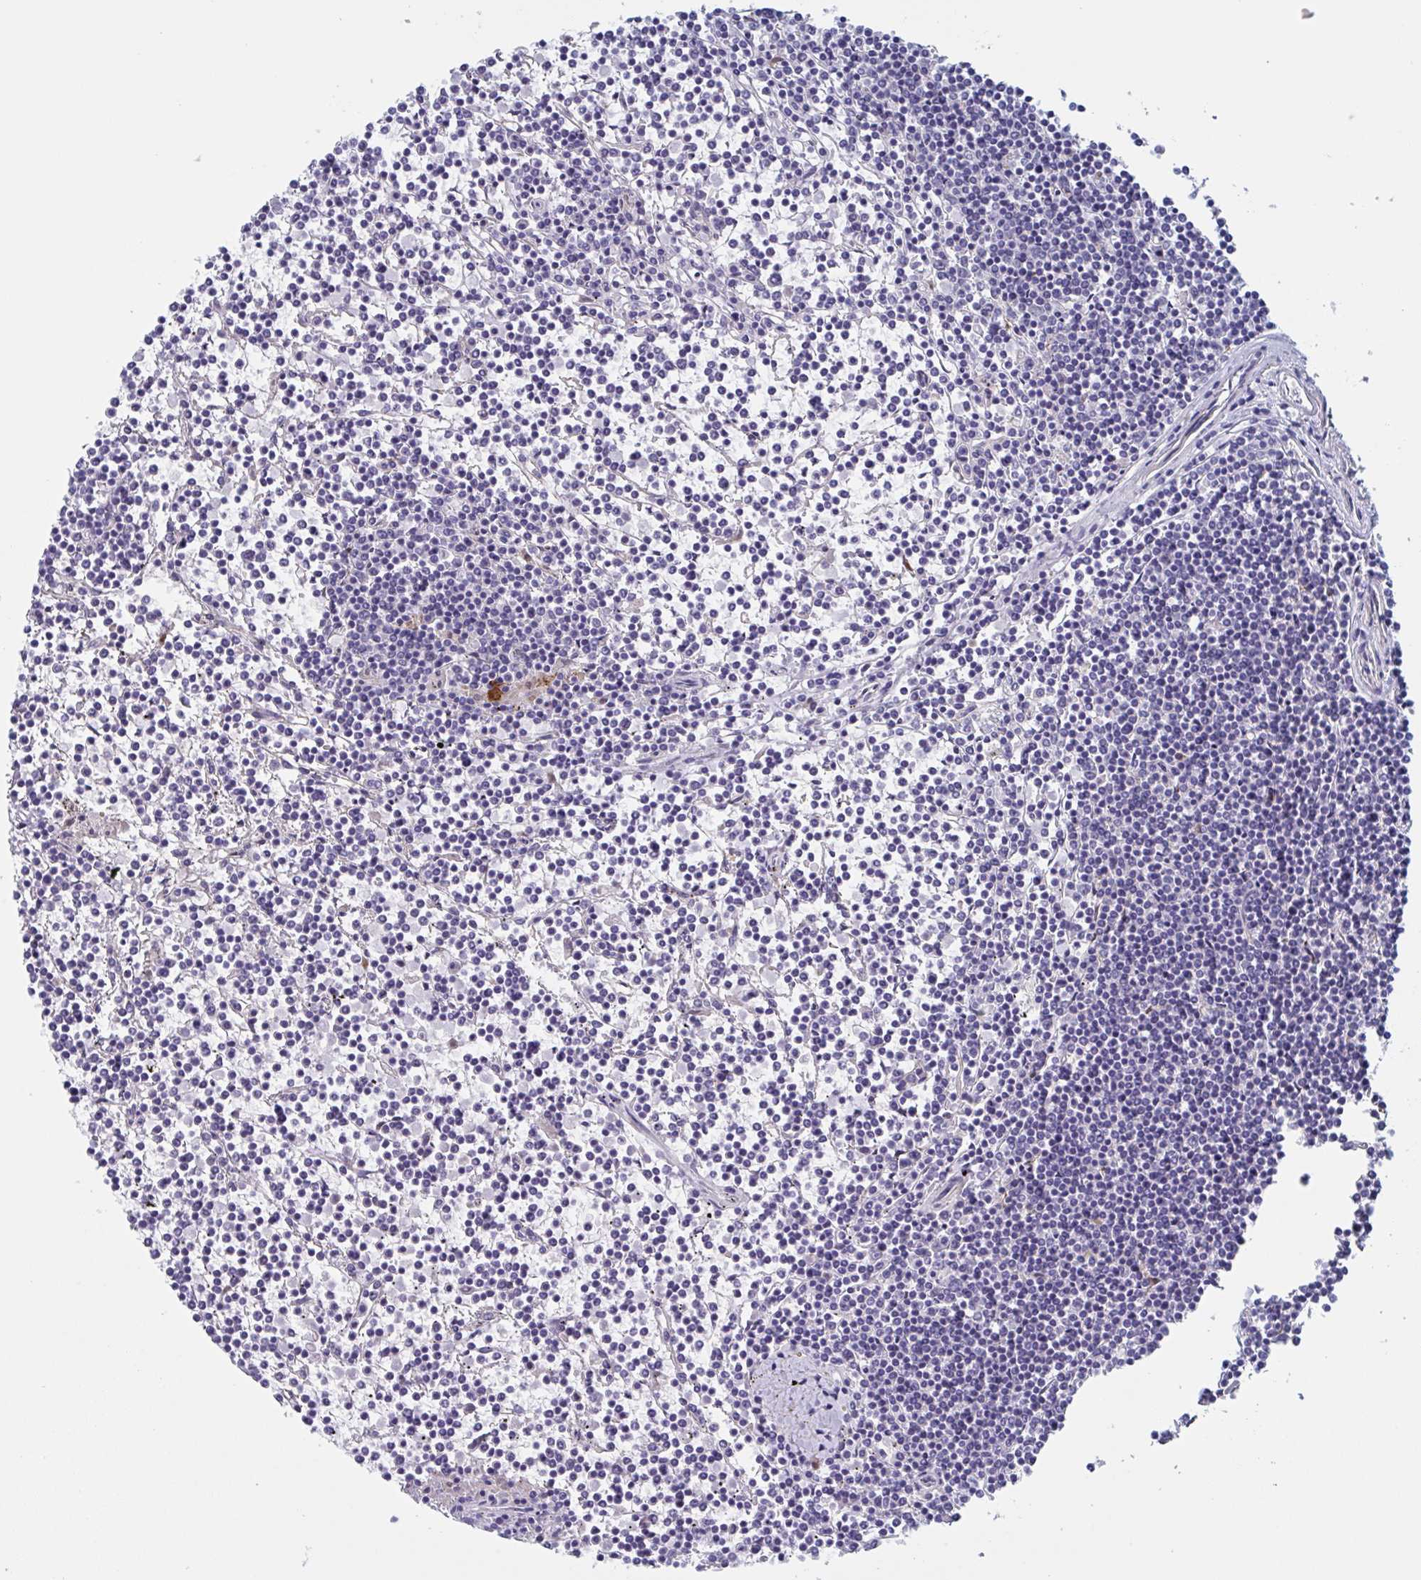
{"staining": {"intensity": "negative", "quantity": "none", "location": "none"}, "tissue": "lymphoma", "cell_type": "Tumor cells", "image_type": "cancer", "snomed": [{"axis": "morphology", "description": "Malignant lymphoma, non-Hodgkin's type, Low grade"}, {"axis": "topography", "description": "Spleen"}], "caption": "IHC photomicrograph of lymphoma stained for a protein (brown), which reveals no expression in tumor cells. The staining was performed using DAB (3,3'-diaminobenzidine) to visualize the protein expression in brown, while the nuclei were stained in blue with hematoxylin (Magnification: 20x).", "gene": "ST14", "patient": {"sex": "female", "age": 19}}